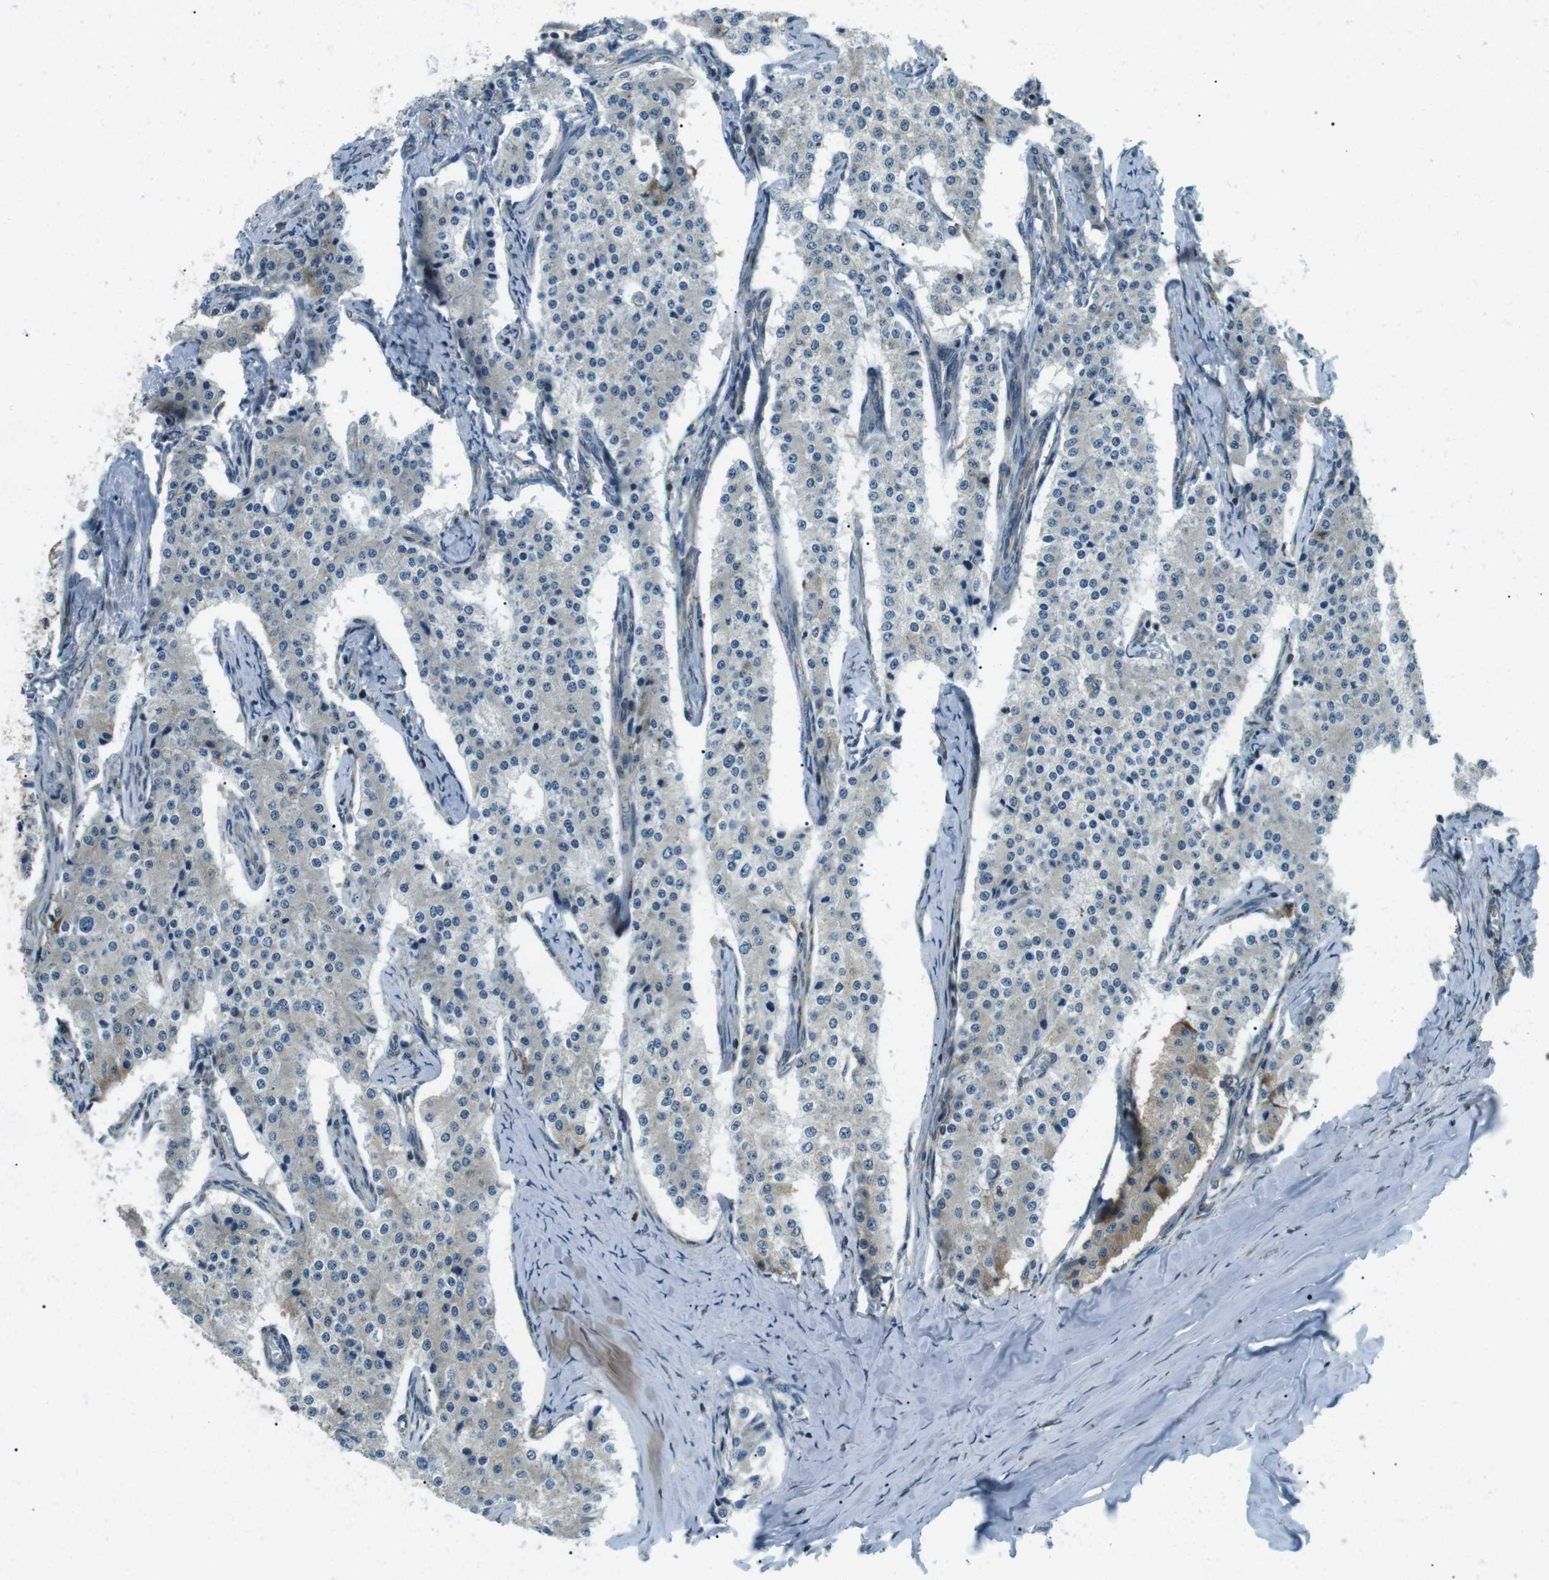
{"staining": {"intensity": "negative", "quantity": "none", "location": "none"}, "tissue": "carcinoid", "cell_type": "Tumor cells", "image_type": "cancer", "snomed": [{"axis": "morphology", "description": "Carcinoid, malignant, NOS"}, {"axis": "topography", "description": "Colon"}], "caption": "IHC histopathology image of neoplastic tissue: carcinoid stained with DAB displays no significant protein staining in tumor cells. (DAB (3,3'-diaminobenzidine) IHC visualized using brightfield microscopy, high magnification).", "gene": "TMEM74", "patient": {"sex": "female", "age": 52}}